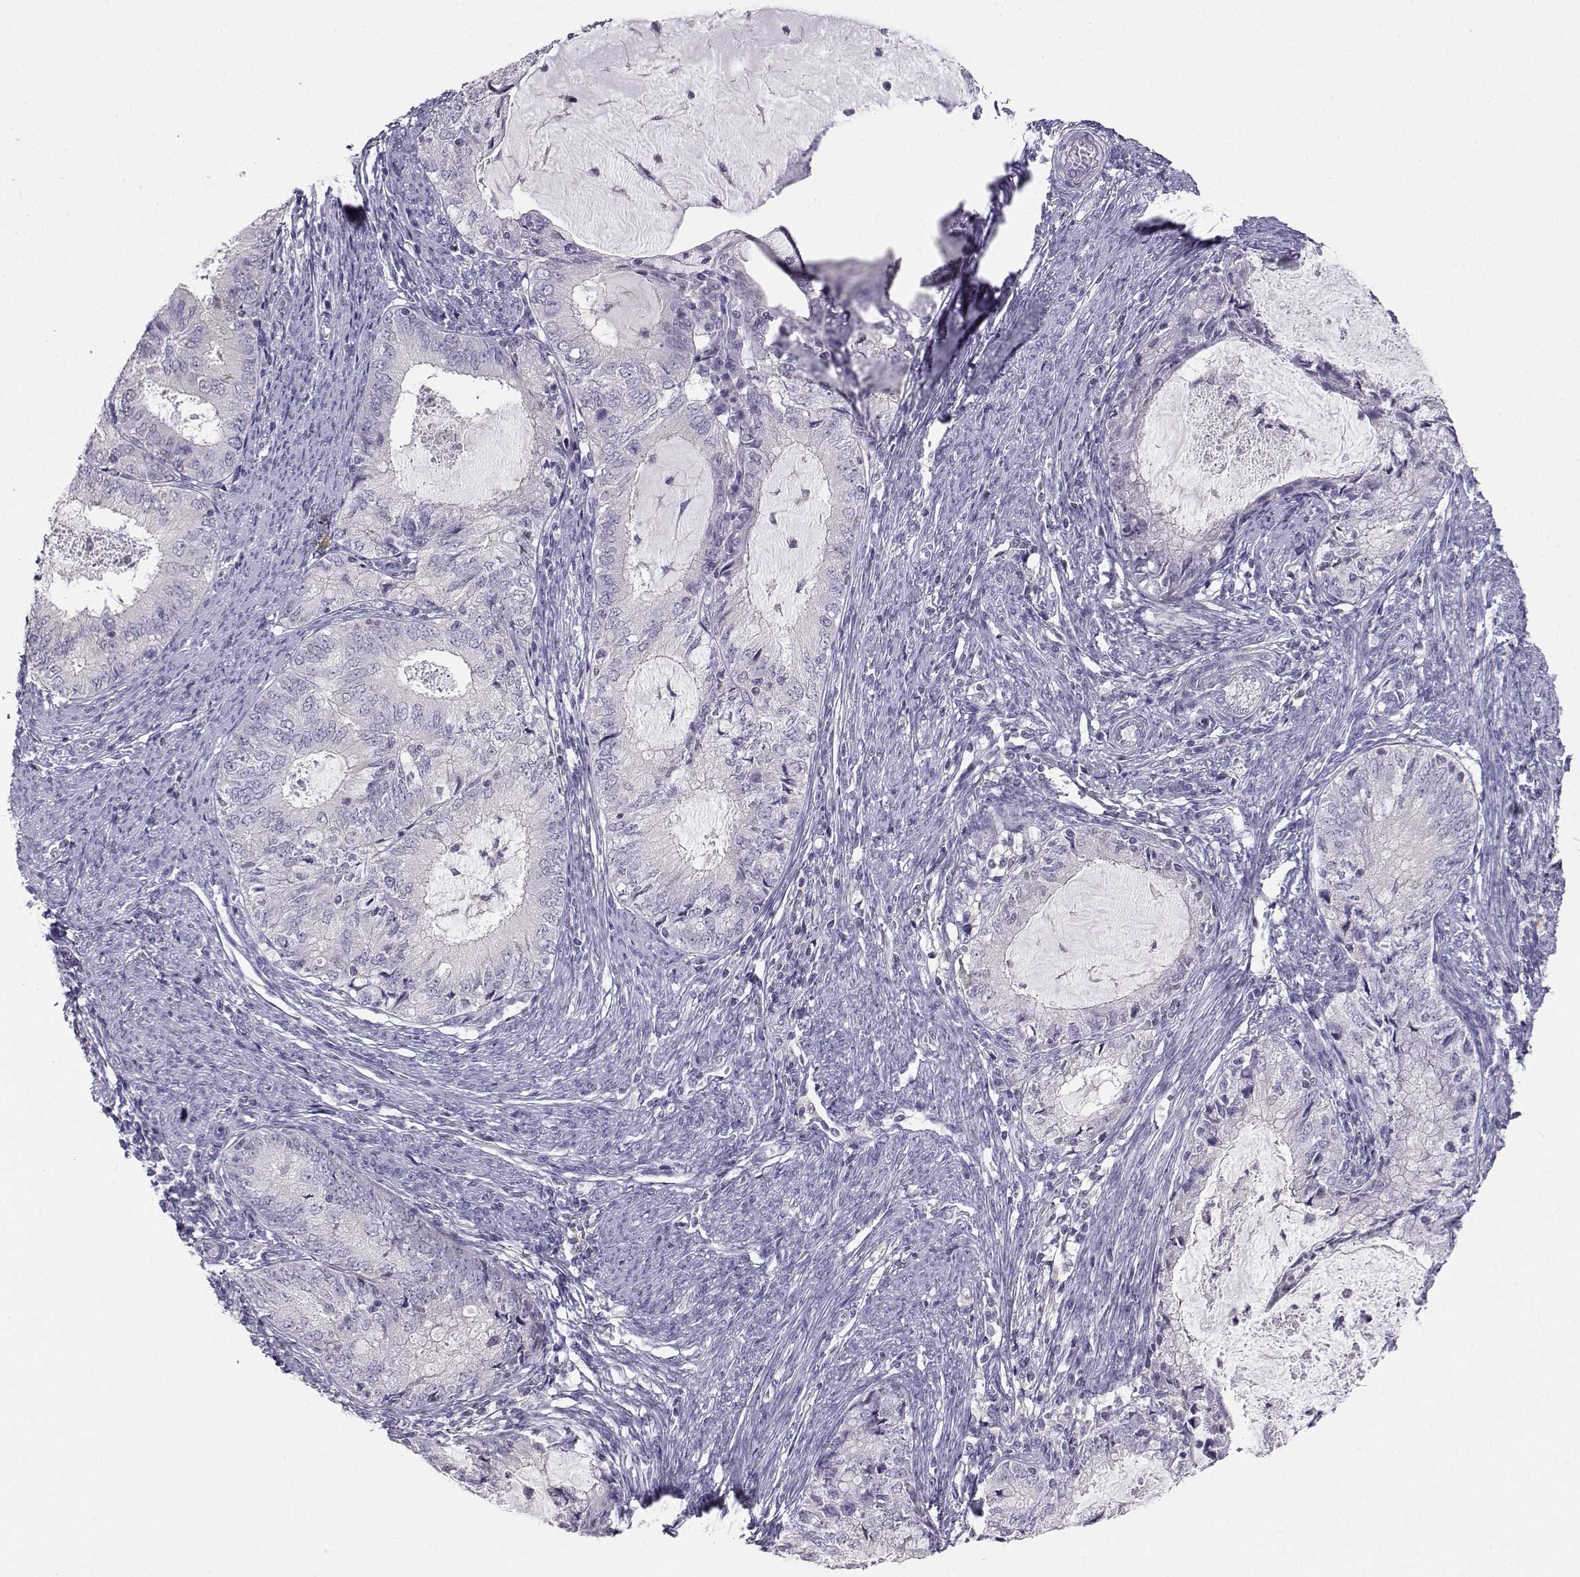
{"staining": {"intensity": "negative", "quantity": "none", "location": "none"}, "tissue": "endometrial cancer", "cell_type": "Tumor cells", "image_type": "cancer", "snomed": [{"axis": "morphology", "description": "Adenocarcinoma, NOS"}, {"axis": "topography", "description": "Endometrium"}], "caption": "Immunohistochemical staining of endometrial cancer (adenocarcinoma) demonstrates no significant staining in tumor cells.", "gene": "MROH7", "patient": {"sex": "female", "age": 57}}